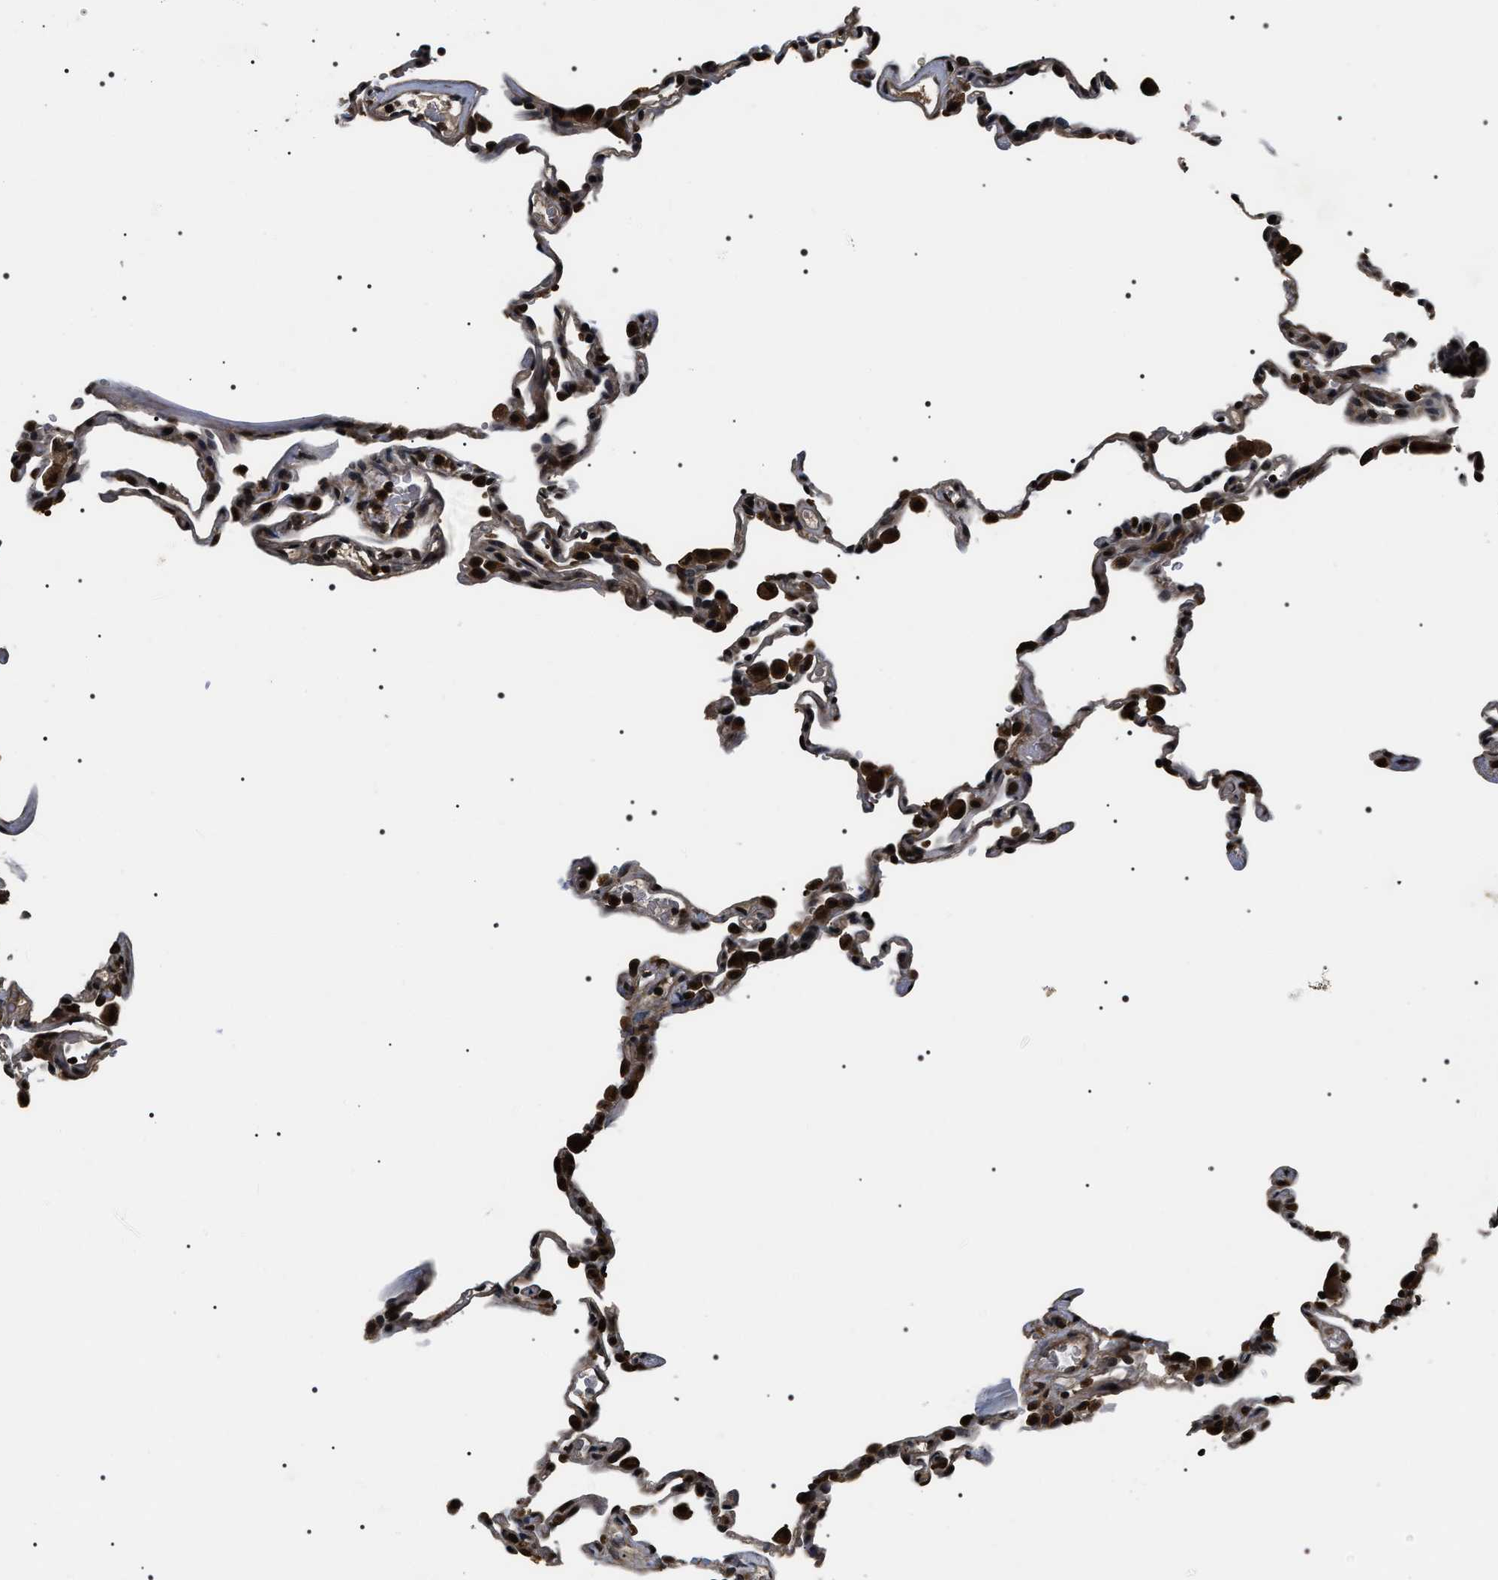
{"staining": {"intensity": "strong", "quantity": ">75%", "location": "cytoplasmic/membranous,nuclear"}, "tissue": "lung", "cell_type": "Alveolar cells", "image_type": "normal", "snomed": [{"axis": "morphology", "description": "Normal tissue, NOS"}, {"axis": "topography", "description": "Lung"}], "caption": "High-magnification brightfield microscopy of unremarkable lung stained with DAB (3,3'-diaminobenzidine) (brown) and counterstained with hematoxylin (blue). alveolar cells exhibit strong cytoplasmic/membranous,nuclear expression is appreciated in approximately>75% of cells. (DAB IHC with brightfield microscopy, high magnification).", "gene": "ARHGAP22", "patient": {"sex": "male", "age": 59}}